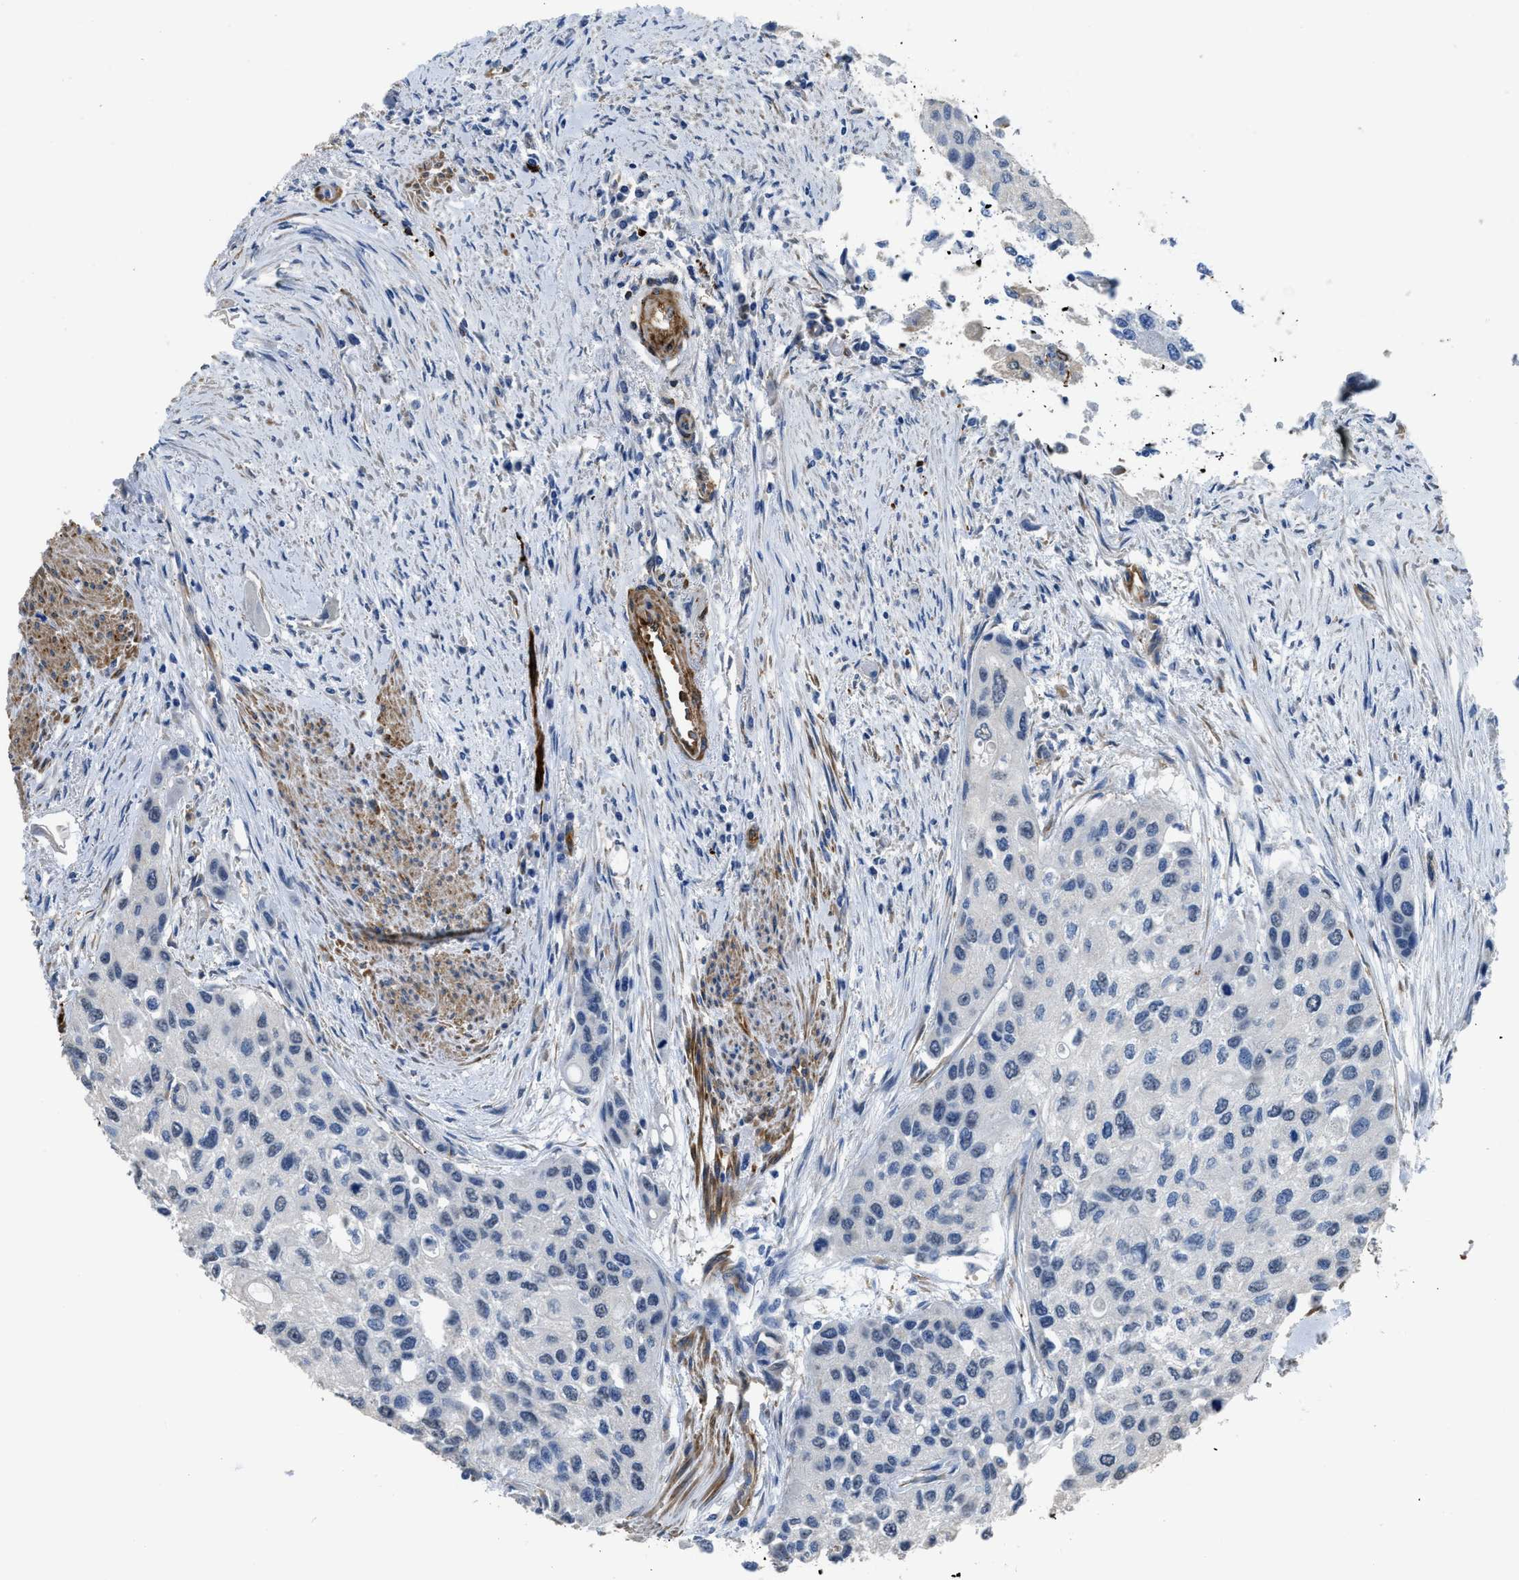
{"staining": {"intensity": "negative", "quantity": "none", "location": "none"}, "tissue": "urothelial cancer", "cell_type": "Tumor cells", "image_type": "cancer", "snomed": [{"axis": "morphology", "description": "Urothelial carcinoma, High grade"}, {"axis": "topography", "description": "Urinary bladder"}], "caption": "Urothelial carcinoma (high-grade) stained for a protein using immunohistochemistry shows no staining tumor cells.", "gene": "ZSWIM5", "patient": {"sex": "female", "age": 56}}